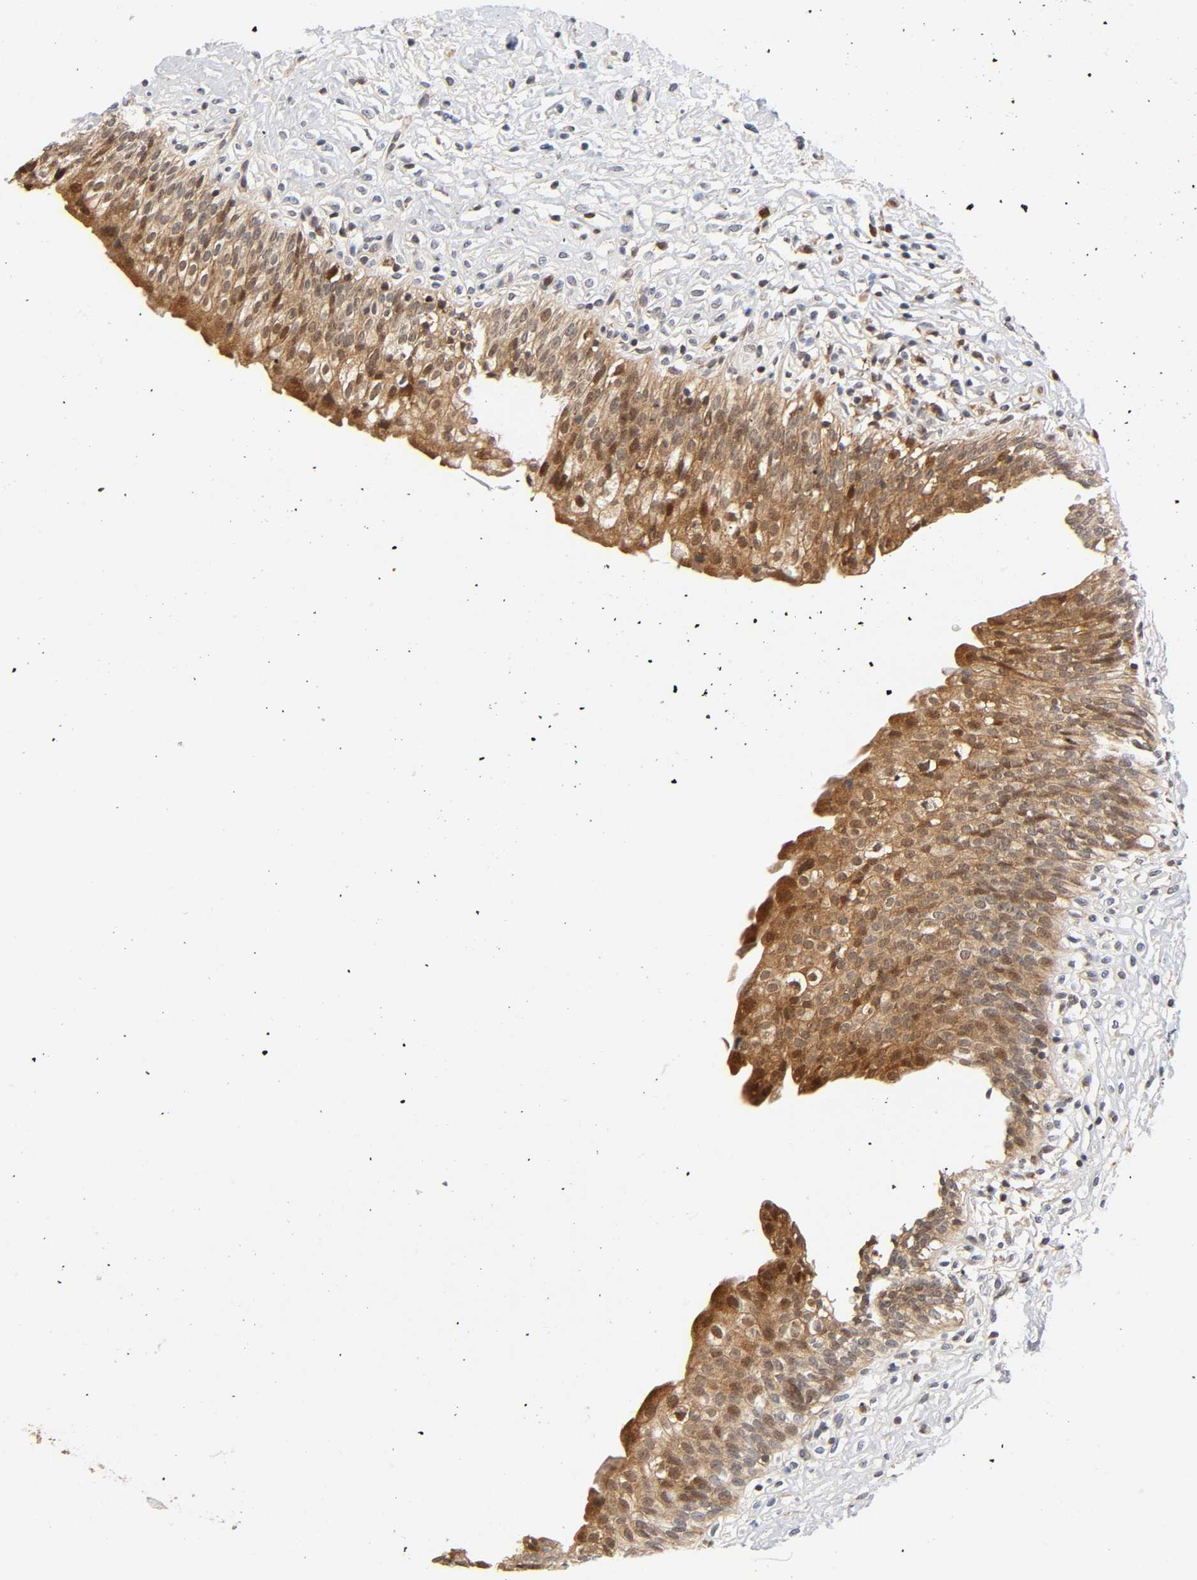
{"staining": {"intensity": "moderate", "quantity": ">75%", "location": "cytoplasmic/membranous,nuclear"}, "tissue": "urinary bladder", "cell_type": "Urothelial cells", "image_type": "normal", "snomed": [{"axis": "morphology", "description": "Normal tissue, NOS"}, {"axis": "topography", "description": "Urinary bladder"}], "caption": "Immunohistochemistry of normal human urinary bladder exhibits medium levels of moderate cytoplasmic/membranous,nuclear positivity in about >75% of urothelial cells. The protein of interest is shown in brown color, while the nuclei are stained blue.", "gene": "CASP9", "patient": {"sex": "female", "age": 80}}